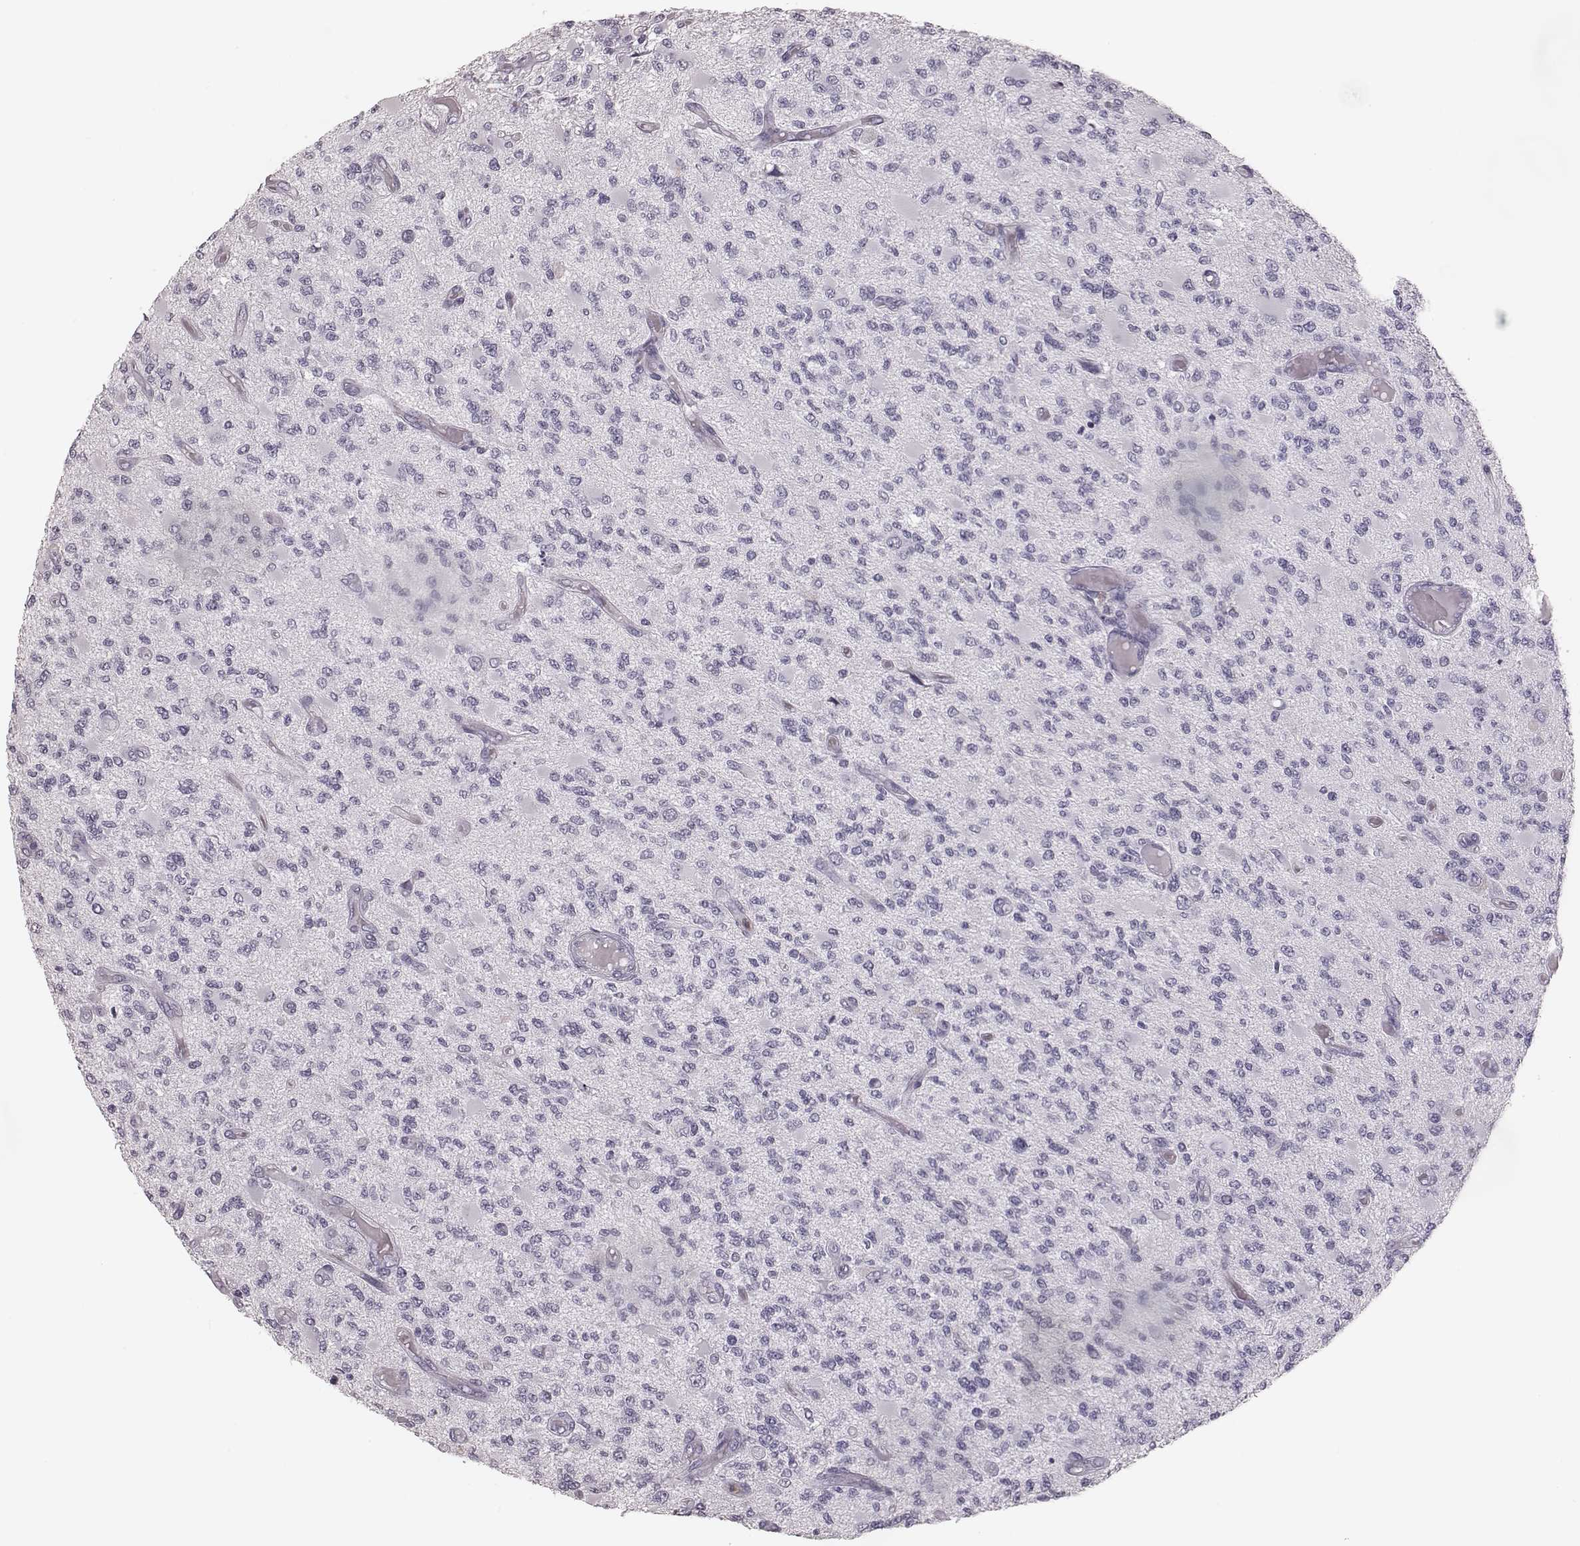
{"staining": {"intensity": "negative", "quantity": "none", "location": "none"}, "tissue": "glioma", "cell_type": "Tumor cells", "image_type": "cancer", "snomed": [{"axis": "morphology", "description": "Glioma, malignant, High grade"}, {"axis": "topography", "description": "Brain"}], "caption": "High magnification brightfield microscopy of high-grade glioma (malignant) stained with DAB (3,3'-diaminobenzidine) (brown) and counterstained with hematoxylin (blue): tumor cells show no significant positivity.", "gene": "ELANE", "patient": {"sex": "female", "age": 63}}